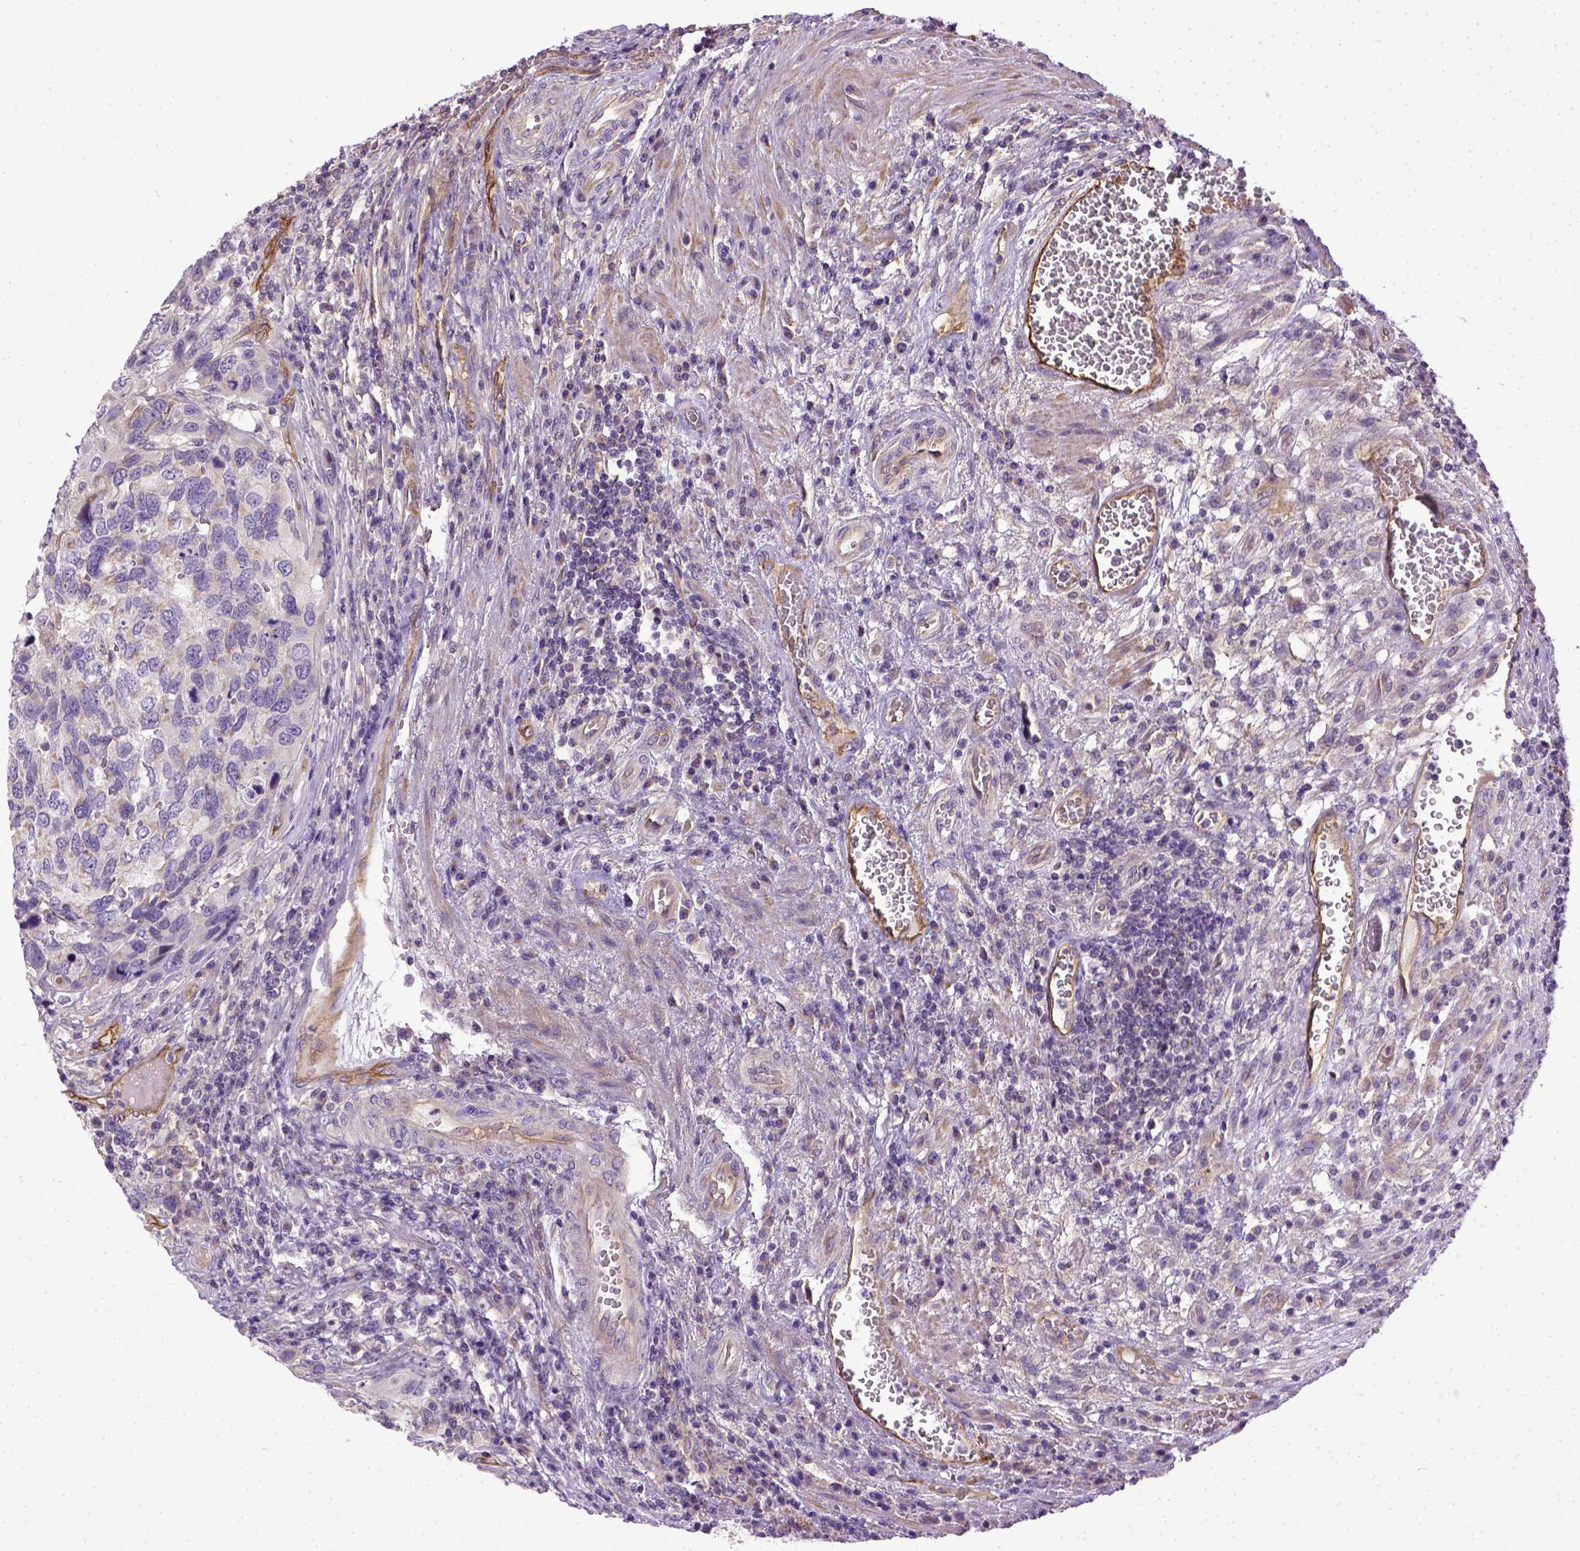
{"staining": {"intensity": "negative", "quantity": "none", "location": "none"}, "tissue": "urothelial cancer", "cell_type": "Tumor cells", "image_type": "cancer", "snomed": [{"axis": "morphology", "description": "Urothelial carcinoma, High grade"}, {"axis": "topography", "description": "Urinary bladder"}], "caption": "Immunohistochemistry (IHC) micrograph of neoplastic tissue: high-grade urothelial carcinoma stained with DAB demonstrates no significant protein staining in tumor cells.", "gene": "ENG", "patient": {"sex": "male", "age": 60}}